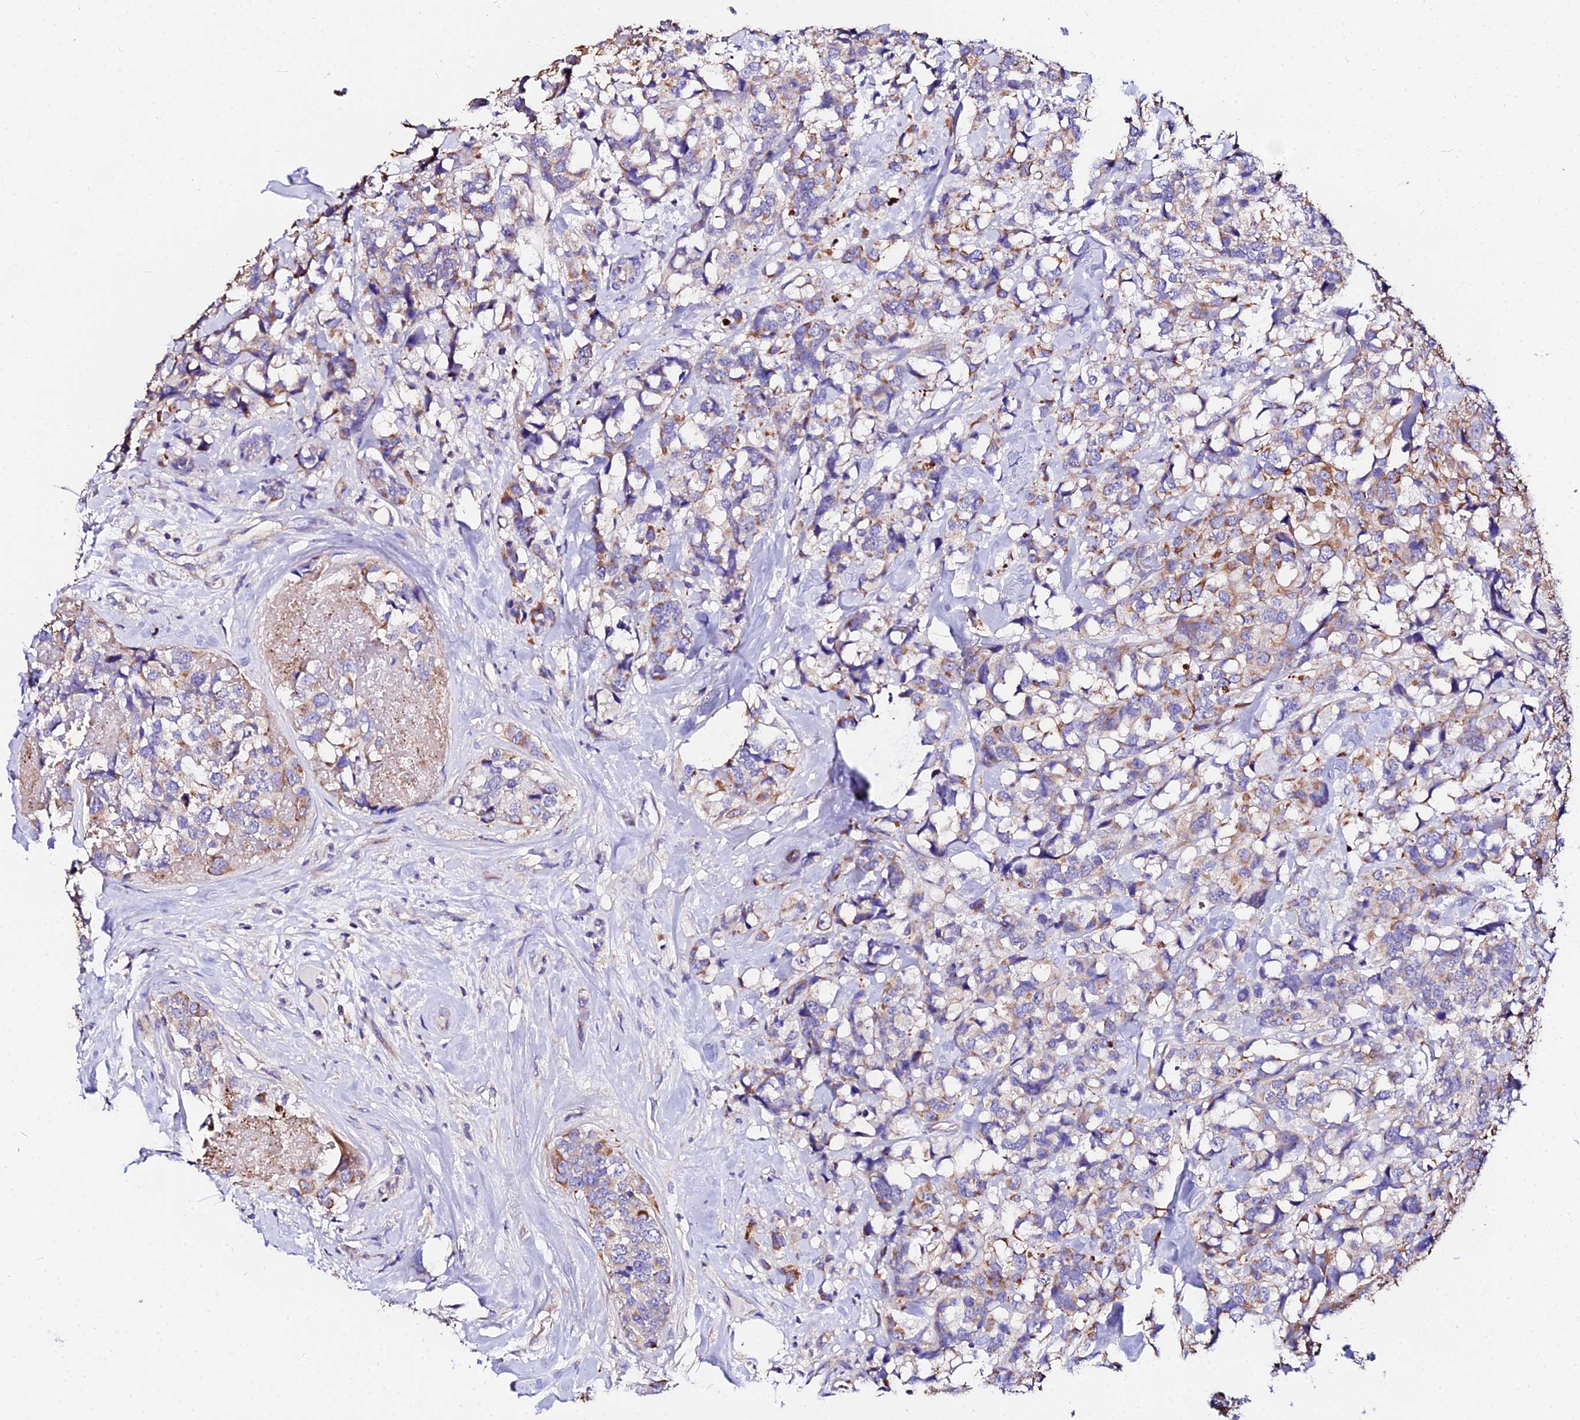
{"staining": {"intensity": "moderate", "quantity": "25%-75%", "location": "cytoplasmic/membranous"}, "tissue": "breast cancer", "cell_type": "Tumor cells", "image_type": "cancer", "snomed": [{"axis": "morphology", "description": "Lobular carcinoma"}, {"axis": "topography", "description": "Breast"}], "caption": "Immunohistochemistry image of neoplastic tissue: human breast lobular carcinoma stained using IHC demonstrates medium levels of moderate protein expression localized specifically in the cytoplasmic/membranous of tumor cells, appearing as a cytoplasmic/membranous brown color.", "gene": "DAW1", "patient": {"sex": "female", "age": 59}}